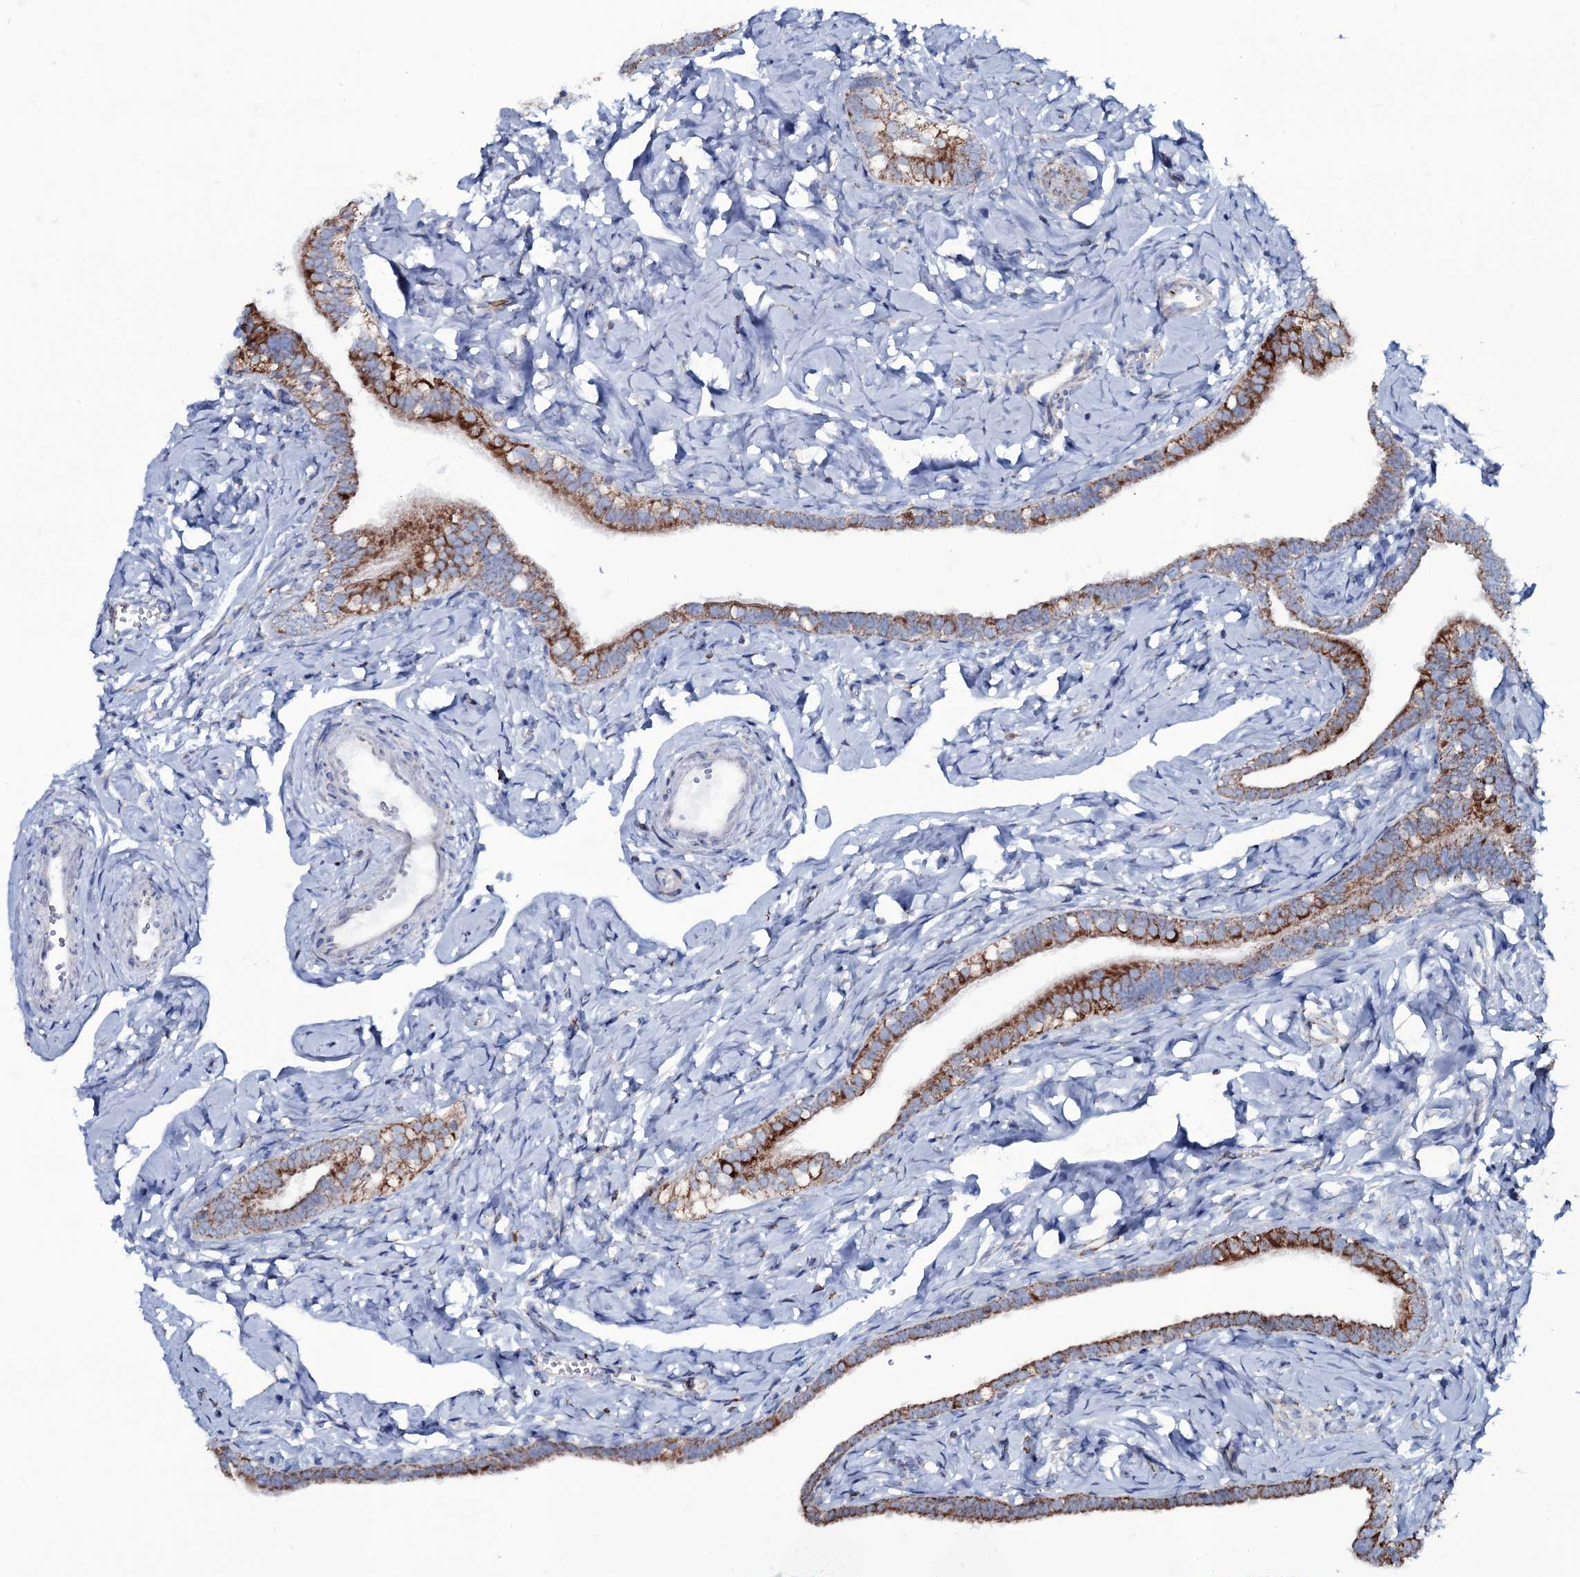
{"staining": {"intensity": "strong", "quantity": ">75%", "location": "cytoplasmic/membranous"}, "tissue": "fallopian tube", "cell_type": "Glandular cells", "image_type": "normal", "snomed": [{"axis": "morphology", "description": "Normal tissue, NOS"}, {"axis": "topography", "description": "Fallopian tube"}], "caption": "Brown immunohistochemical staining in unremarkable fallopian tube shows strong cytoplasmic/membranous staining in about >75% of glandular cells.", "gene": "MRPS35", "patient": {"sex": "female", "age": 66}}